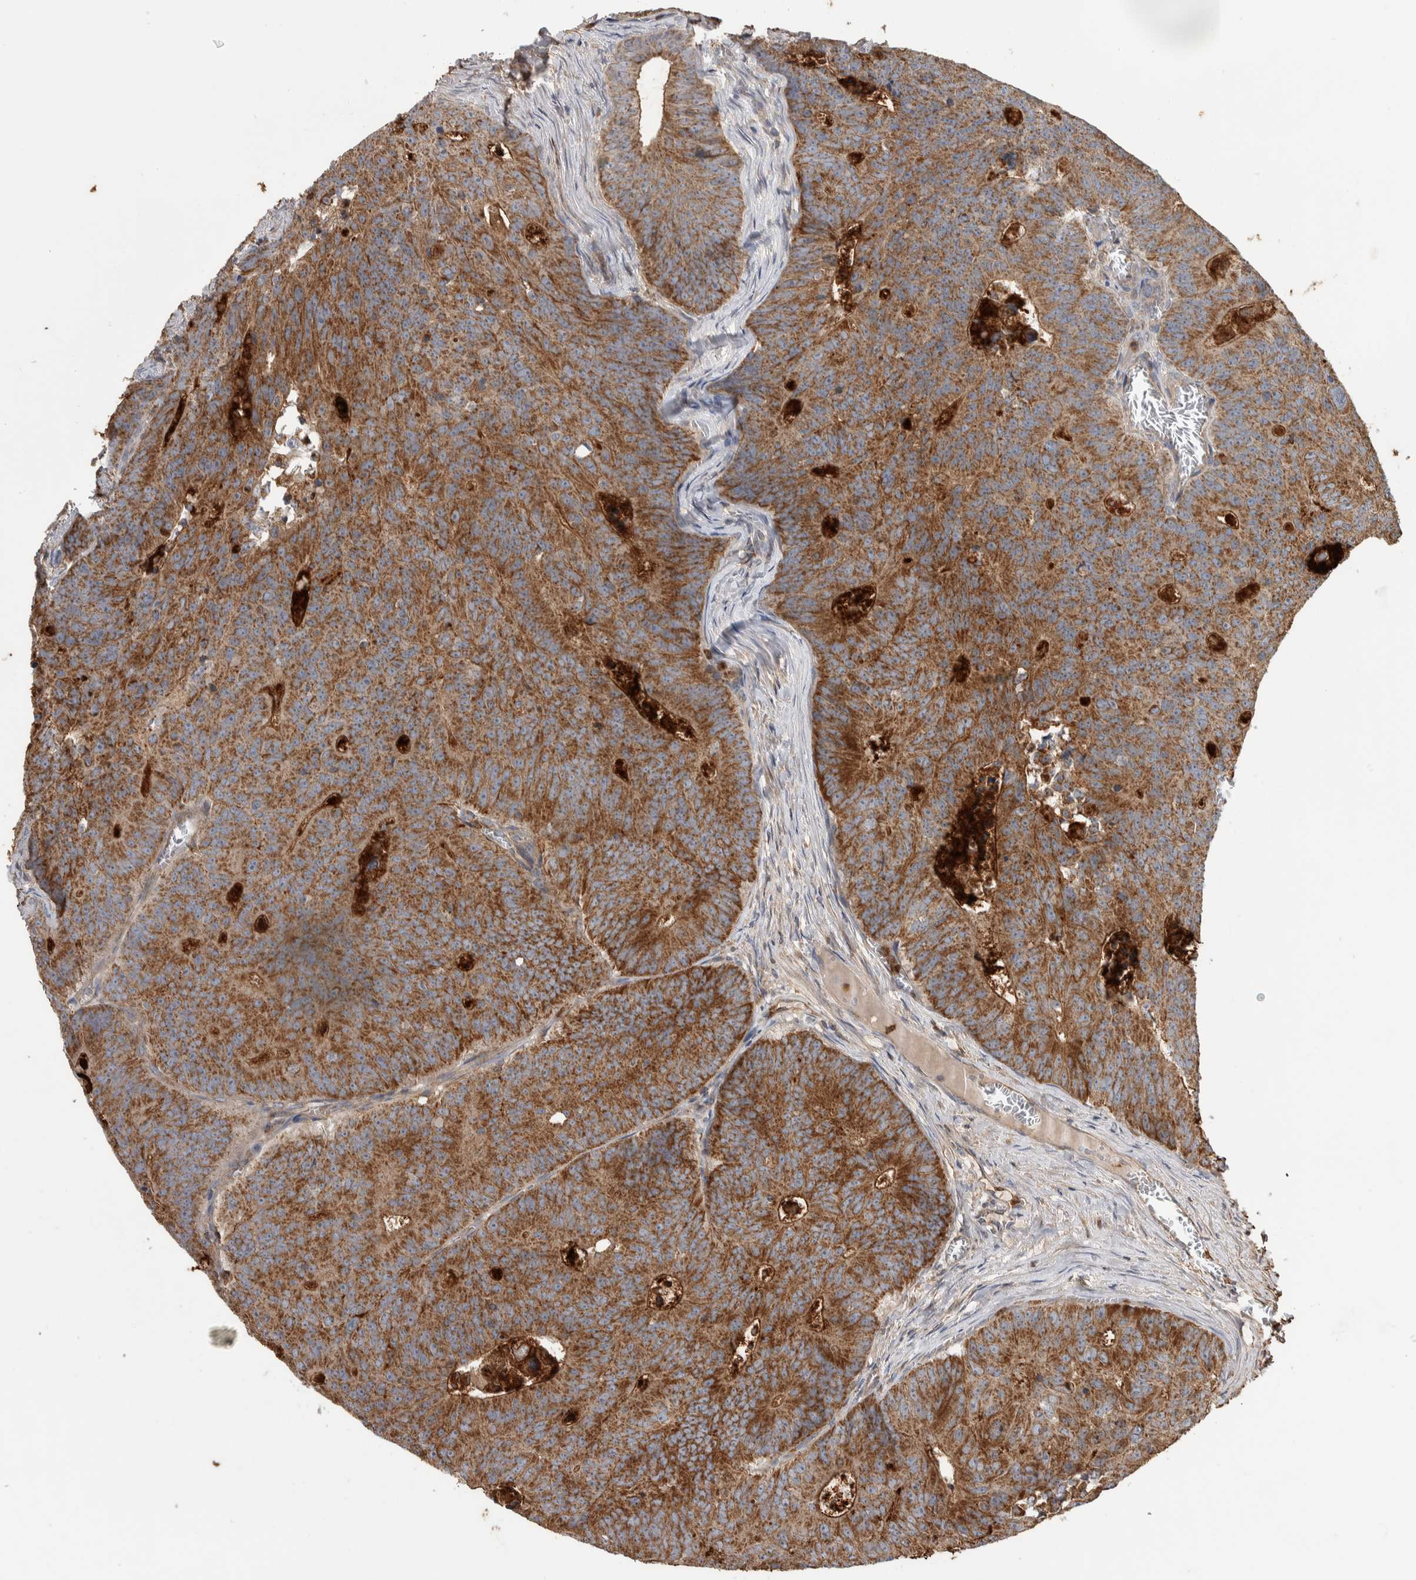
{"staining": {"intensity": "moderate", "quantity": ">75%", "location": "cytoplasmic/membranous"}, "tissue": "colorectal cancer", "cell_type": "Tumor cells", "image_type": "cancer", "snomed": [{"axis": "morphology", "description": "Adenocarcinoma, NOS"}, {"axis": "topography", "description": "Colon"}], "caption": "Colorectal cancer stained with a protein marker displays moderate staining in tumor cells.", "gene": "SDCBP", "patient": {"sex": "male", "age": 87}}